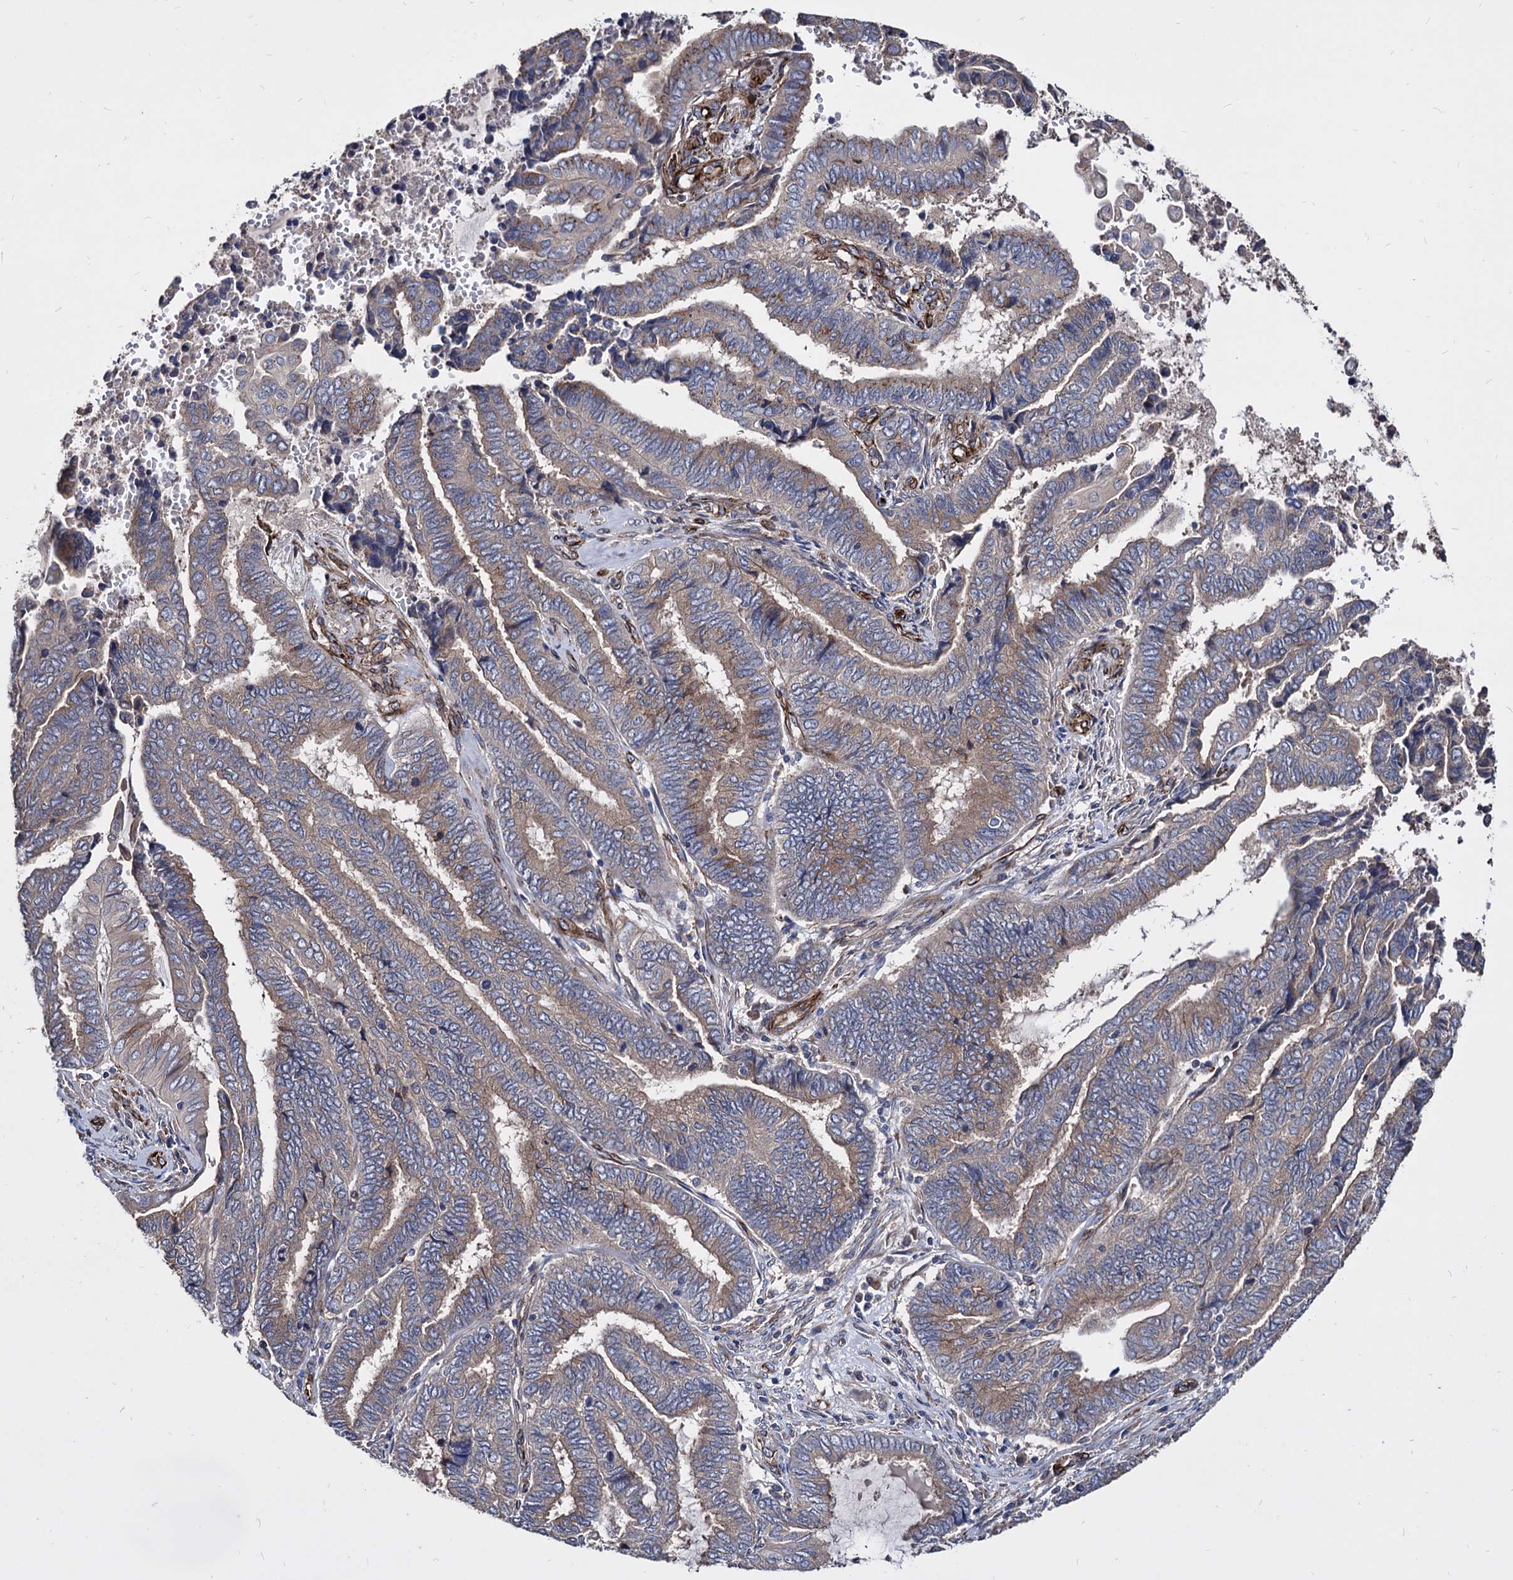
{"staining": {"intensity": "weak", "quantity": "<25%", "location": "cytoplasmic/membranous"}, "tissue": "endometrial cancer", "cell_type": "Tumor cells", "image_type": "cancer", "snomed": [{"axis": "morphology", "description": "Adenocarcinoma, NOS"}, {"axis": "topography", "description": "Uterus"}, {"axis": "topography", "description": "Endometrium"}], "caption": "Human endometrial cancer stained for a protein using immunohistochemistry displays no staining in tumor cells.", "gene": "WDR11", "patient": {"sex": "female", "age": 70}}